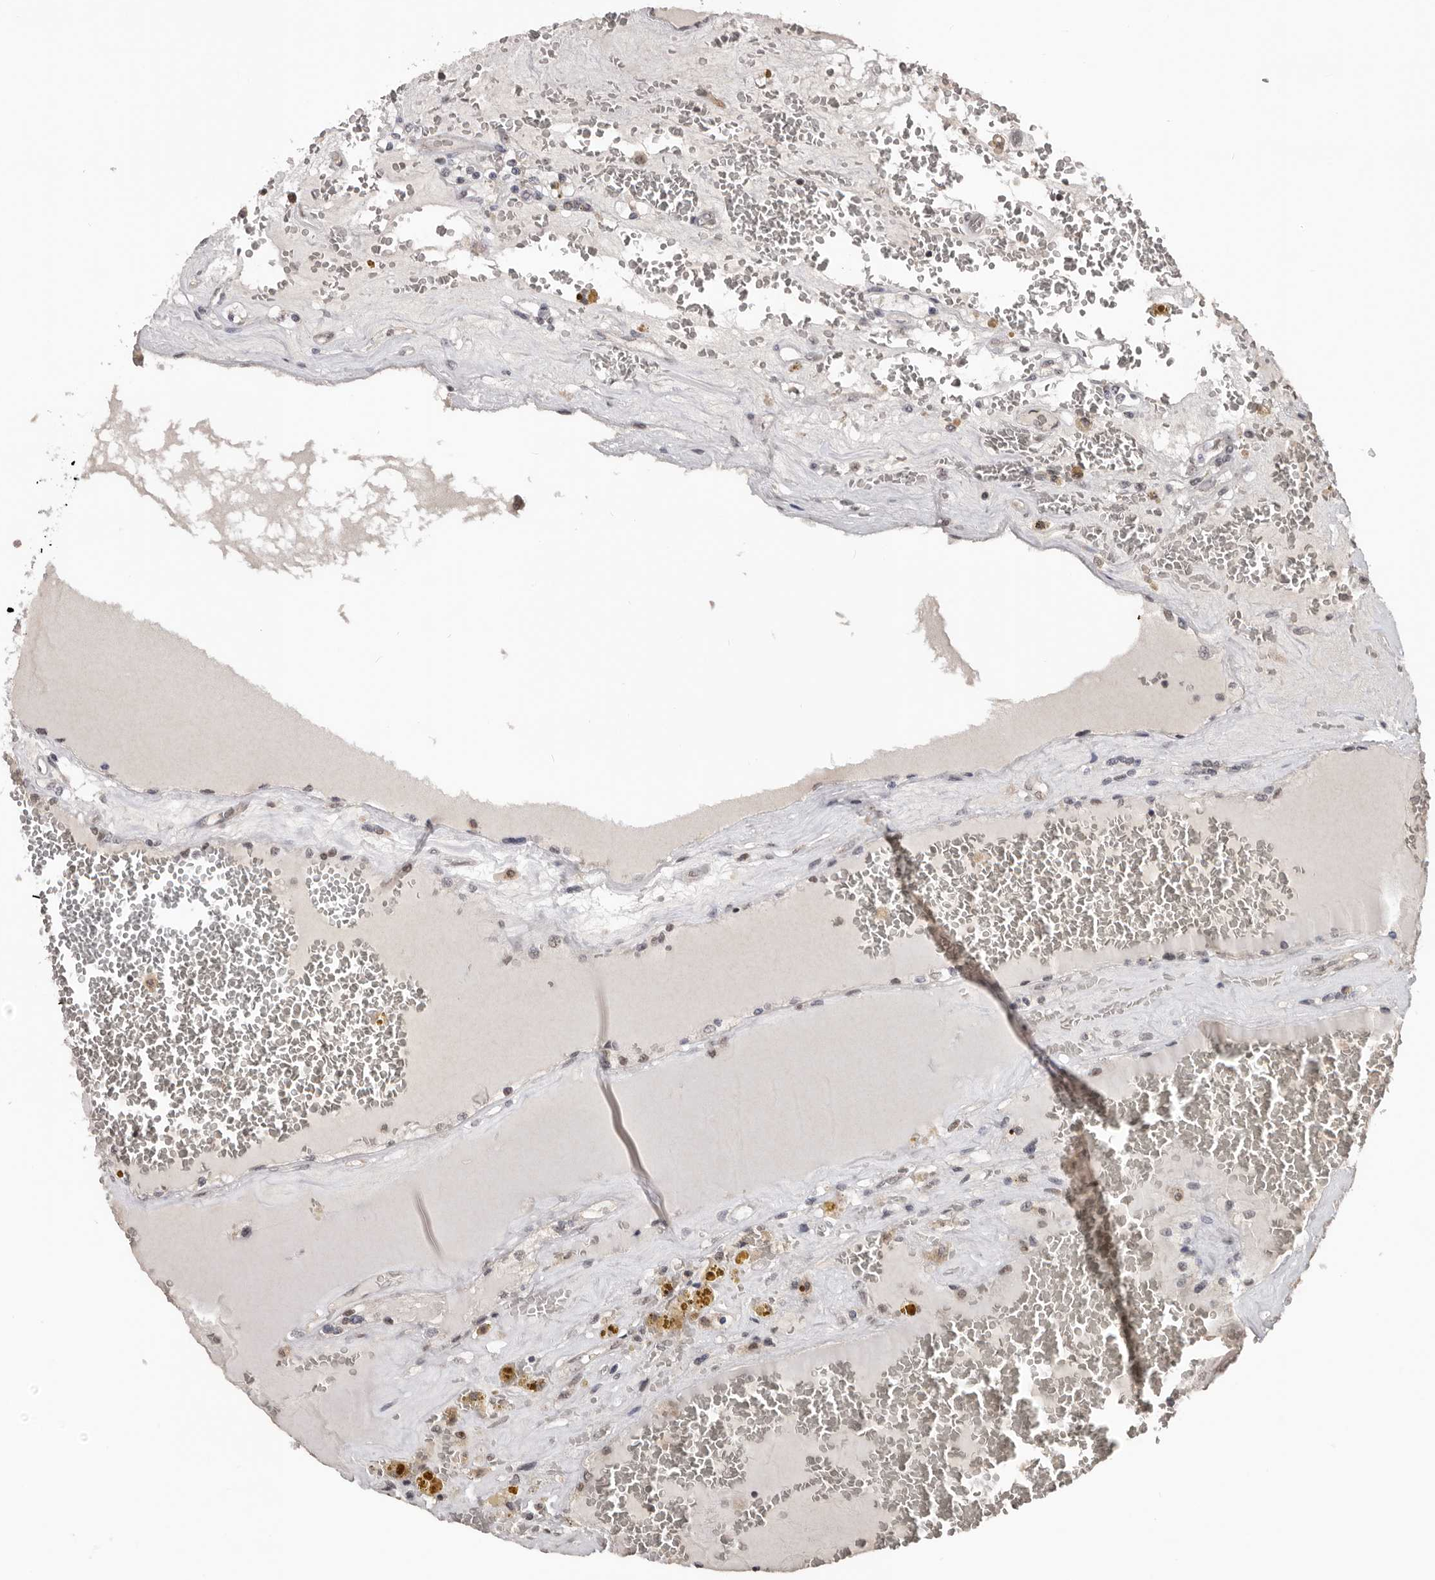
{"staining": {"intensity": "weak", "quantity": "25%-75%", "location": "cytoplasmic/membranous,nuclear"}, "tissue": "renal cancer", "cell_type": "Tumor cells", "image_type": "cancer", "snomed": [{"axis": "morphology", "description": "Adenocarcinoma, NOS"}, {"axis": "topography", "description": "Kidney"}], "caption": "Renal cancer tissue displays weak cytoplasmic/membranous and nuclear expression in approximately 25%-75% of tumor cells, visualized by immunohistochemistry.", "gene": "MOGAT2", "patient": {"sex": "female", "age": 56}}